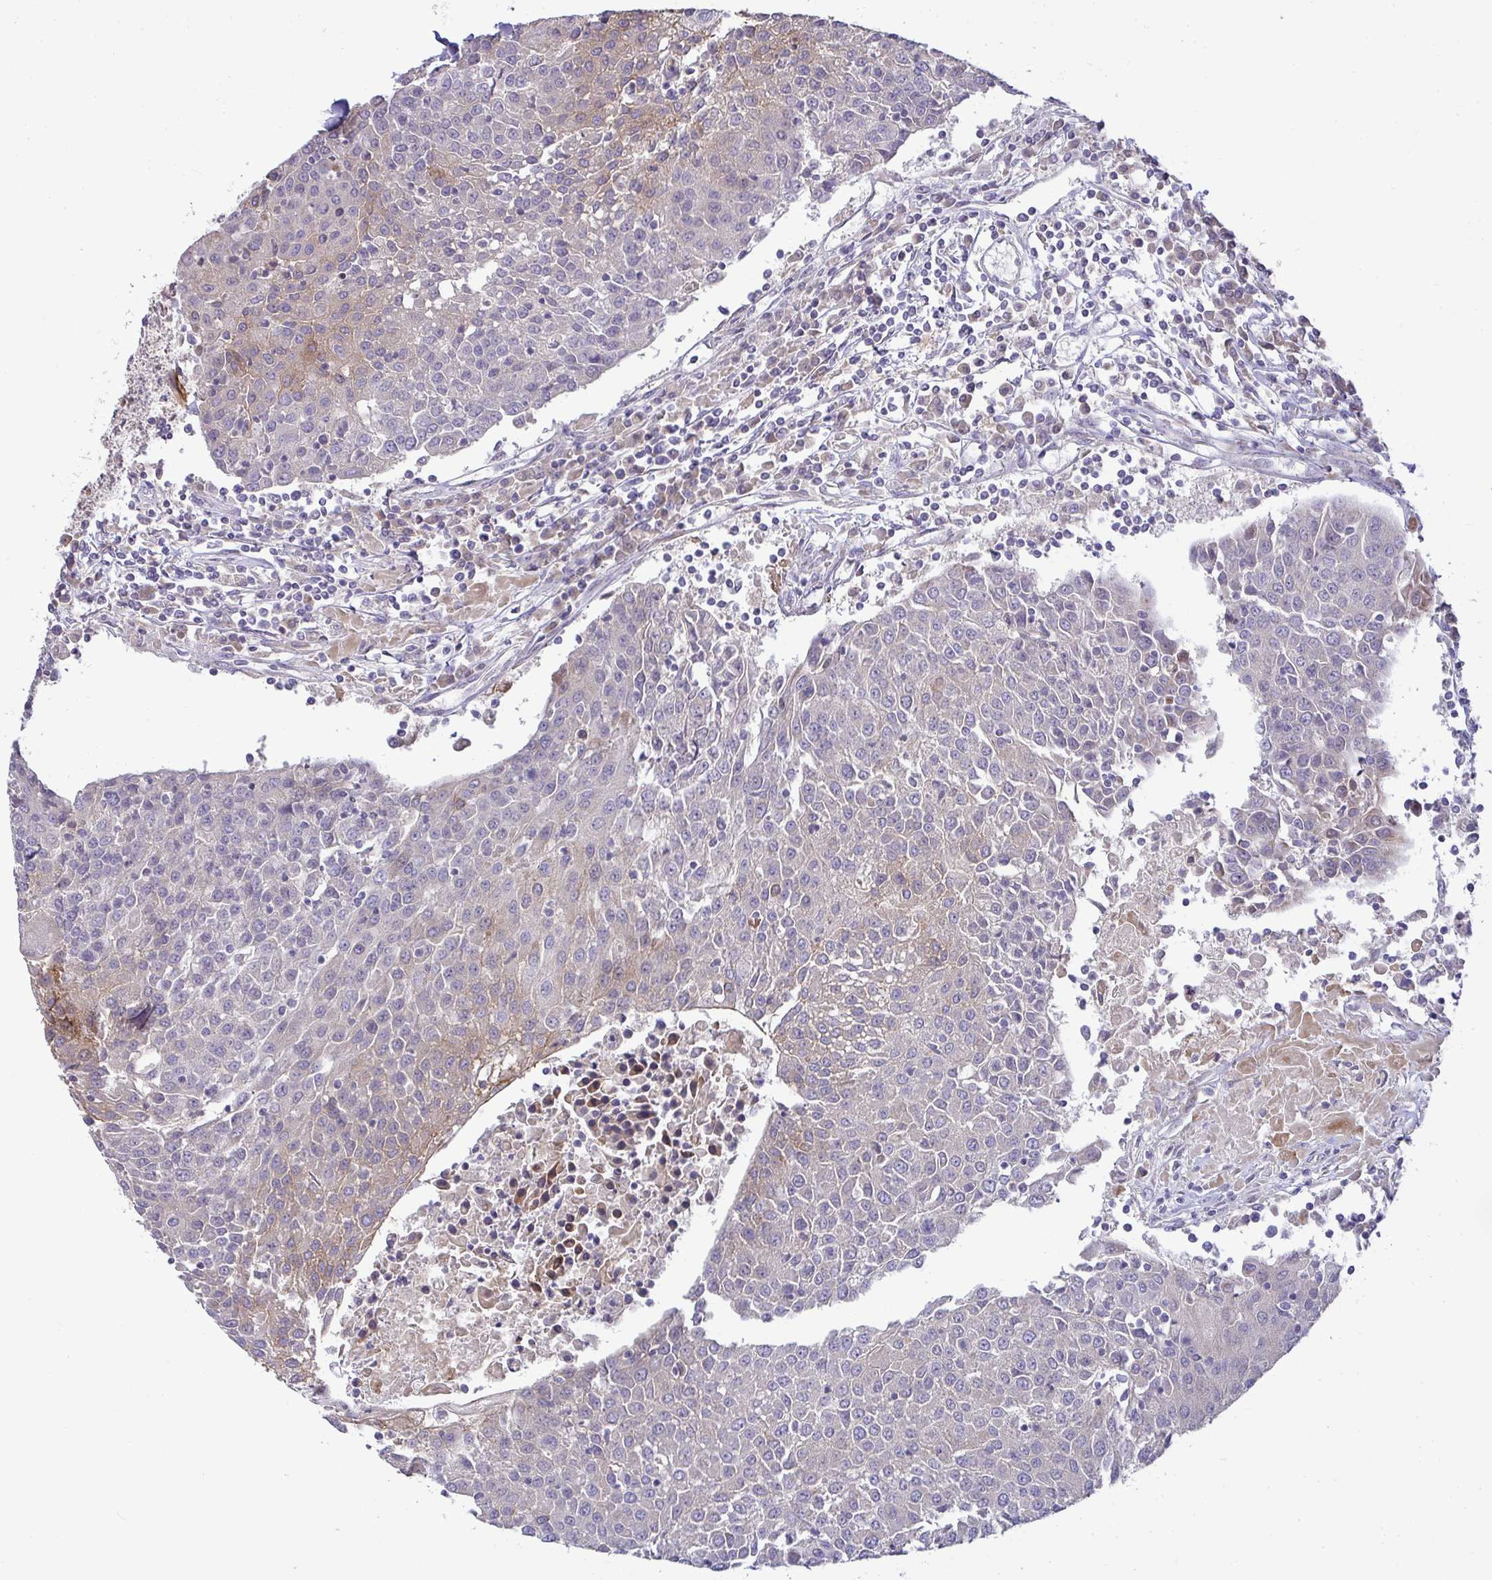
{"staining": {"intensity": "weak", "quantity": "<25%", "location": "cytoplasmic/membranous"}, "tissue": "urothelial cancer", "cell_type": "Tumor cells", "image_type": "cancer", "snomed": [{"axis": "morphology", "description": "Urothelial carcinoma, High grade"}, {"axis": "topography", "description": "Urinary bladder"}], "caption": "There is no significant staining in tumor cells of urothelial carcinoma (high-grade).", "gene": "SH2D1B", "patient": {"sex": "female", "age": 85}}